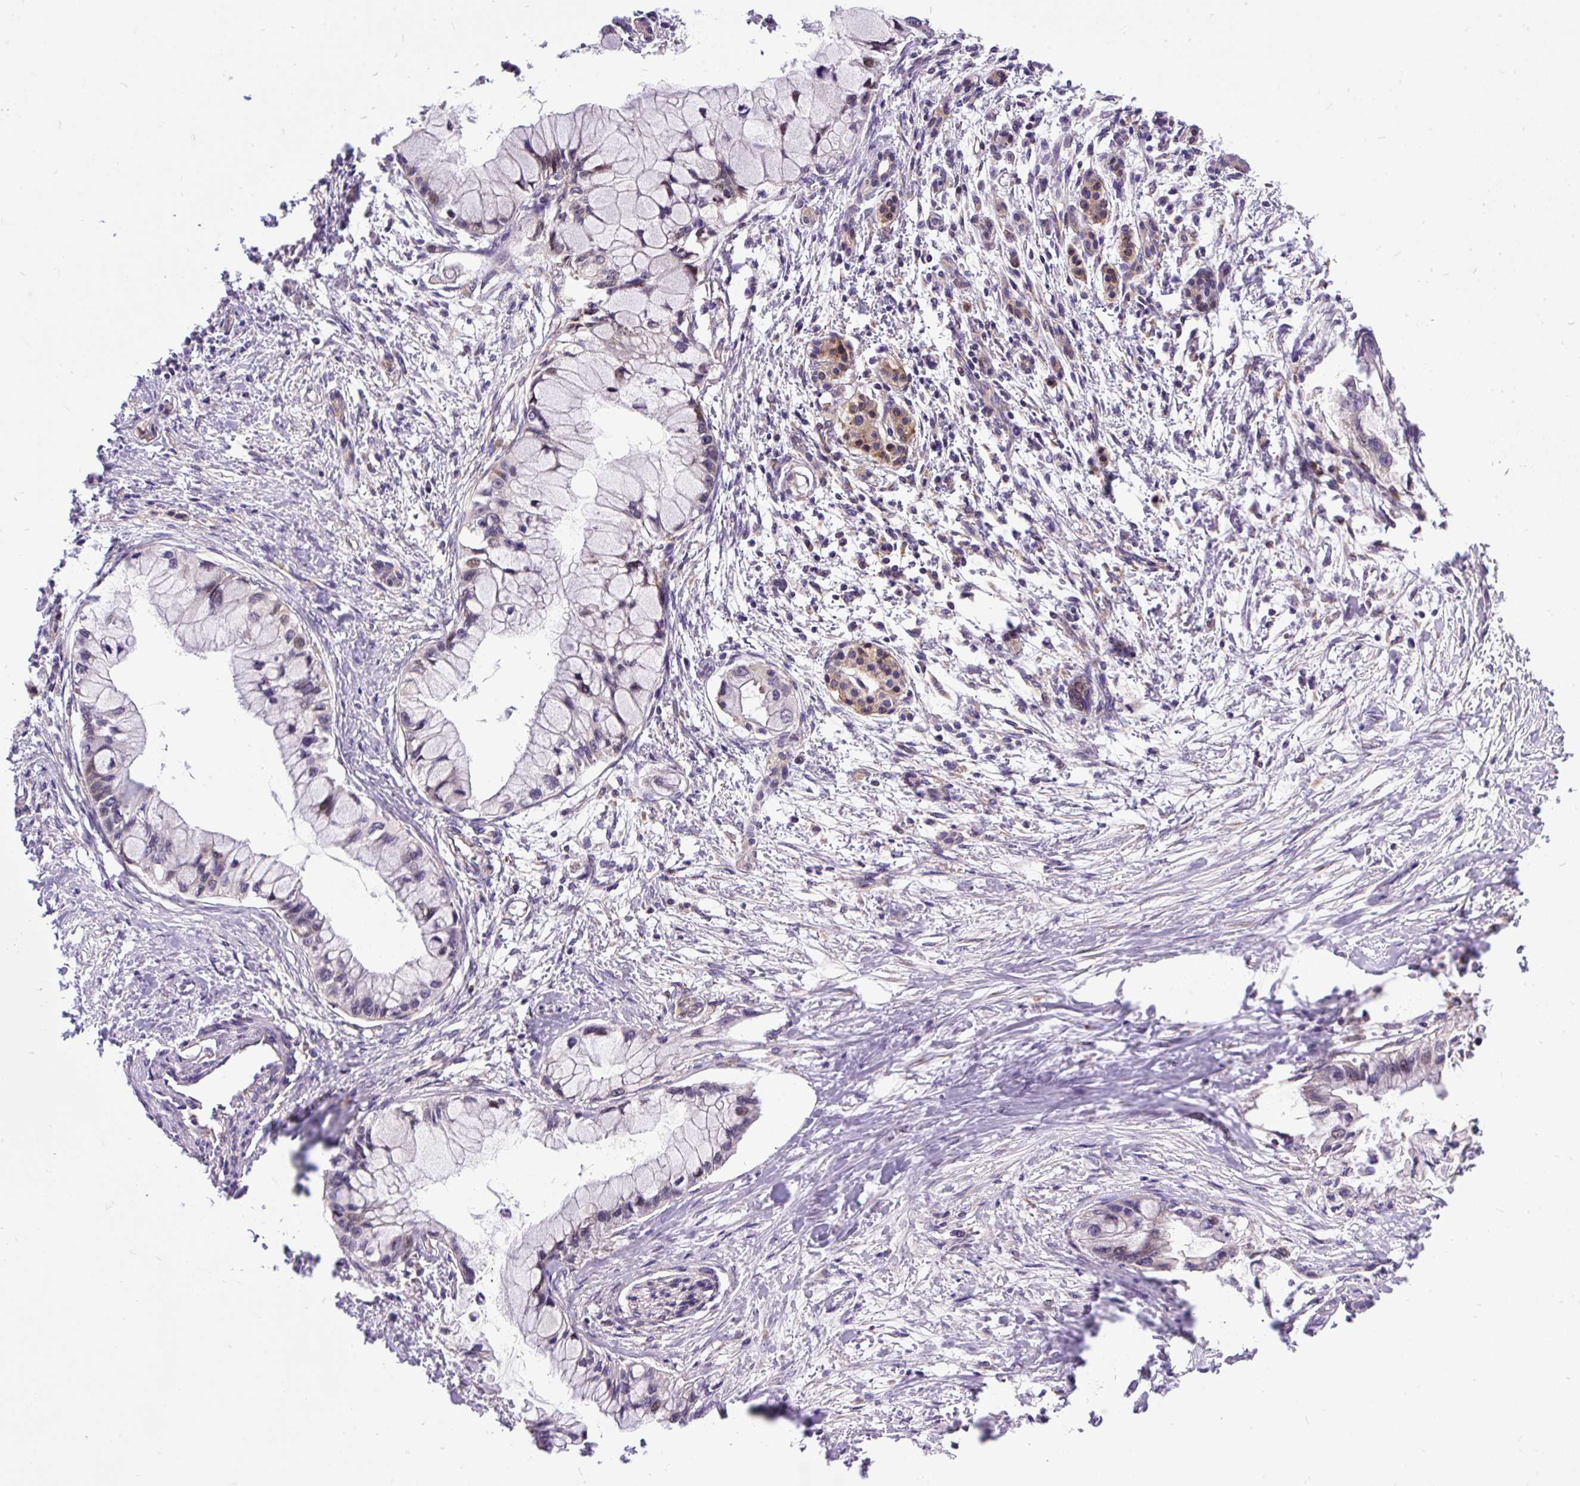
{"staining": {"intensity": "negative", "quantity": "none", "location": "none"}, "tissue": "pancreatic cancer", "cell_type": "Tumor cells", "image_type": "cancer", "snomed": [{"axis": "morphology", "description": "Adenocarcinoma, NOS"}, {"axis": "topography", "description": "Pancreas"}], "caption": "A high-resolution histopathology image shows immunohistochemistry staining of pancreatic cancer (adenocarcinoma), which displays no significant expression in tumor cells. (Immunohistochemistry (ihc), brightfield microscopy, high magnification).", "gene": "TRIM17", "patient": {"sex": "male", "age": 48}}